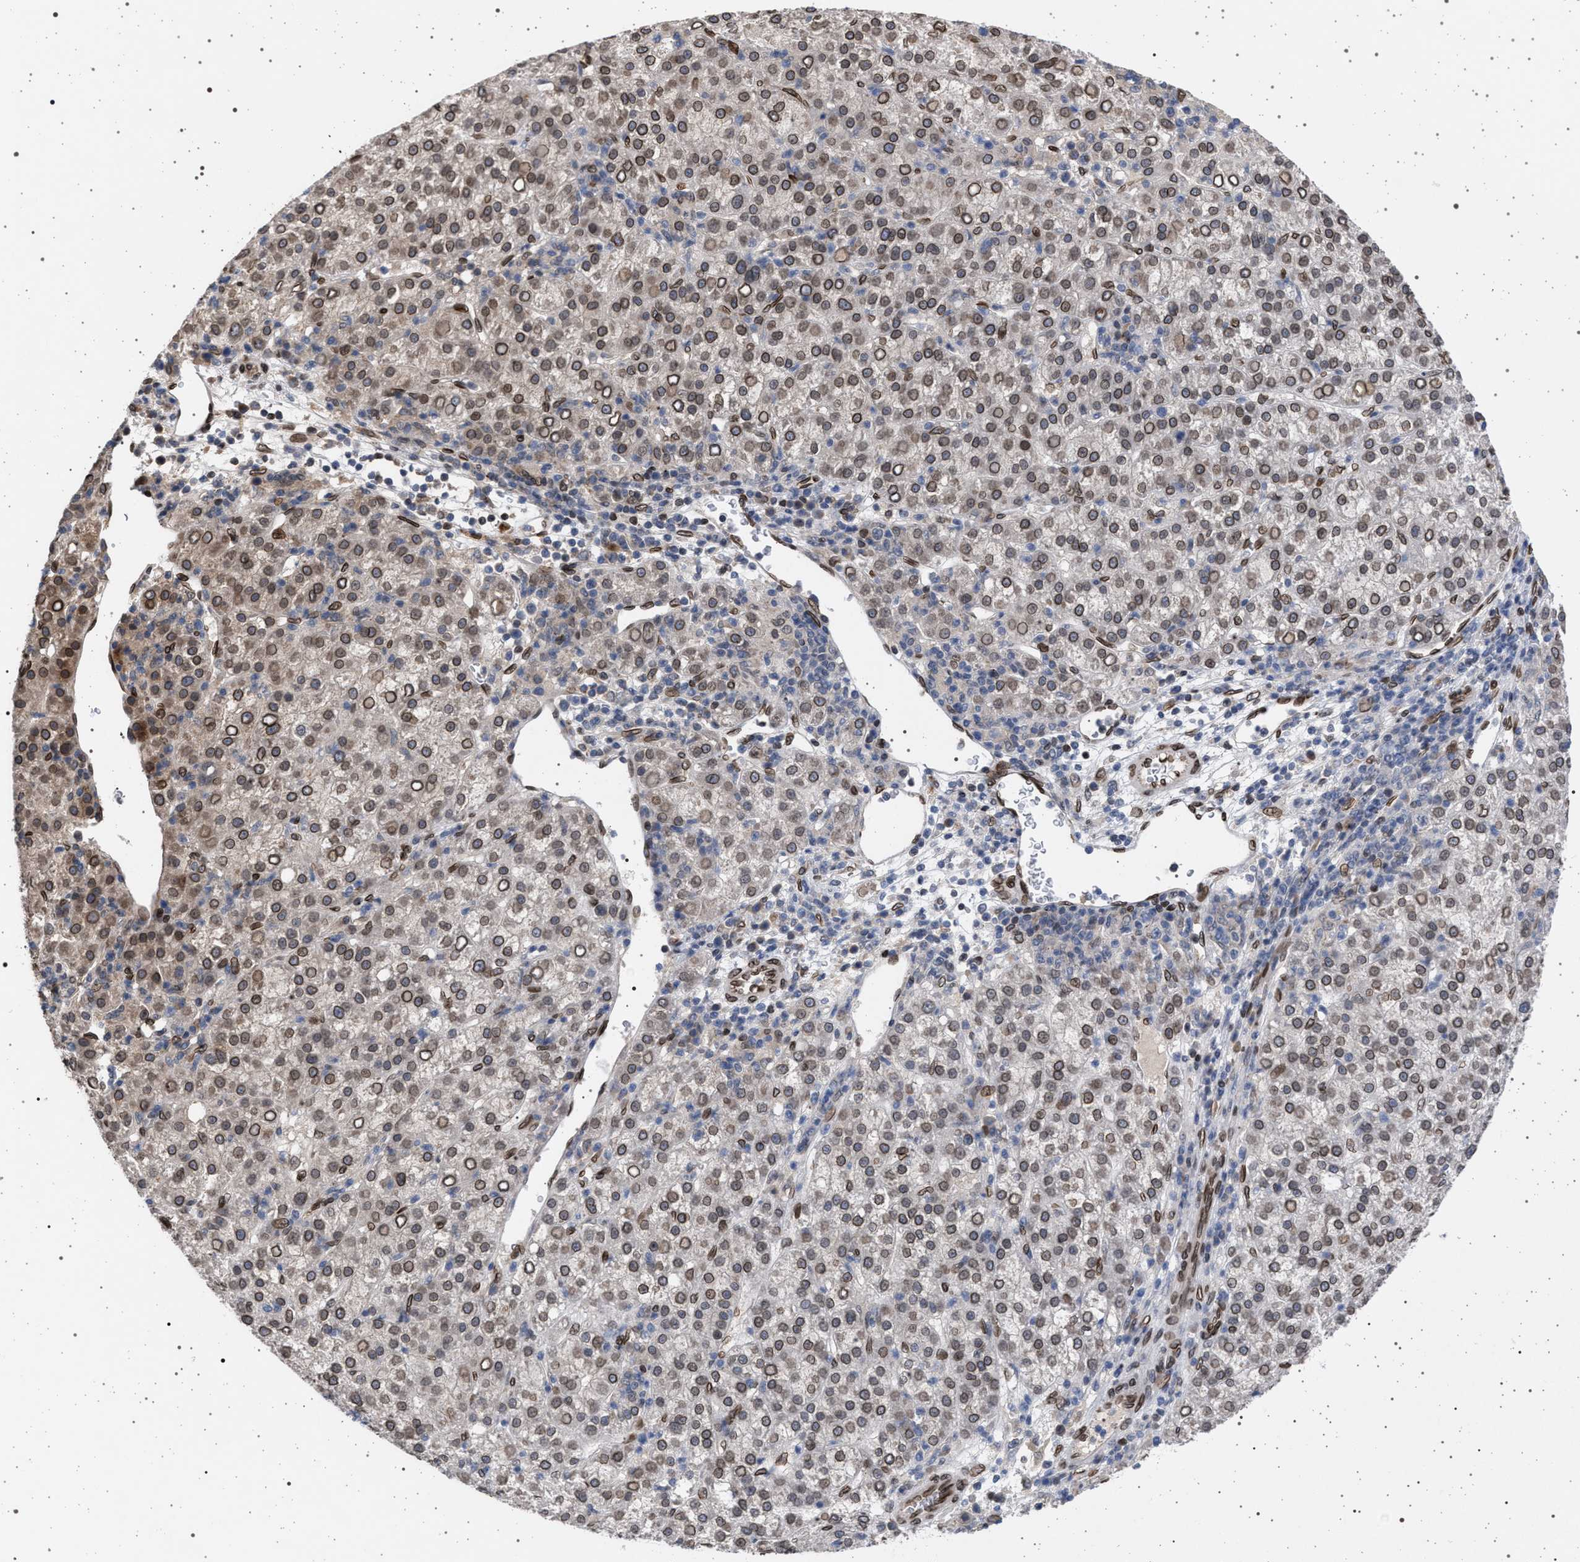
{"staining": {"intensity": "moderate", "quantity": ">75%", "location": "cytoplasmic/membranous,nuclear"}, "tissue": "liver cancer", "cell_type": "Tumor cells", "image_type": "cancer", "snomed": [{"axis": "morphology", "description": "Carcinoma, Hepatocellular, NOS"}, {"axis": "topography", "description": "Liver"}], "caption": "Protein staining displays moderate cytoplasmic/membranous and nuclear staining in about >75% of tumor cells in liver cancer.", "gene": "ING2", "patient": {"sex": "female", "age": 58}}